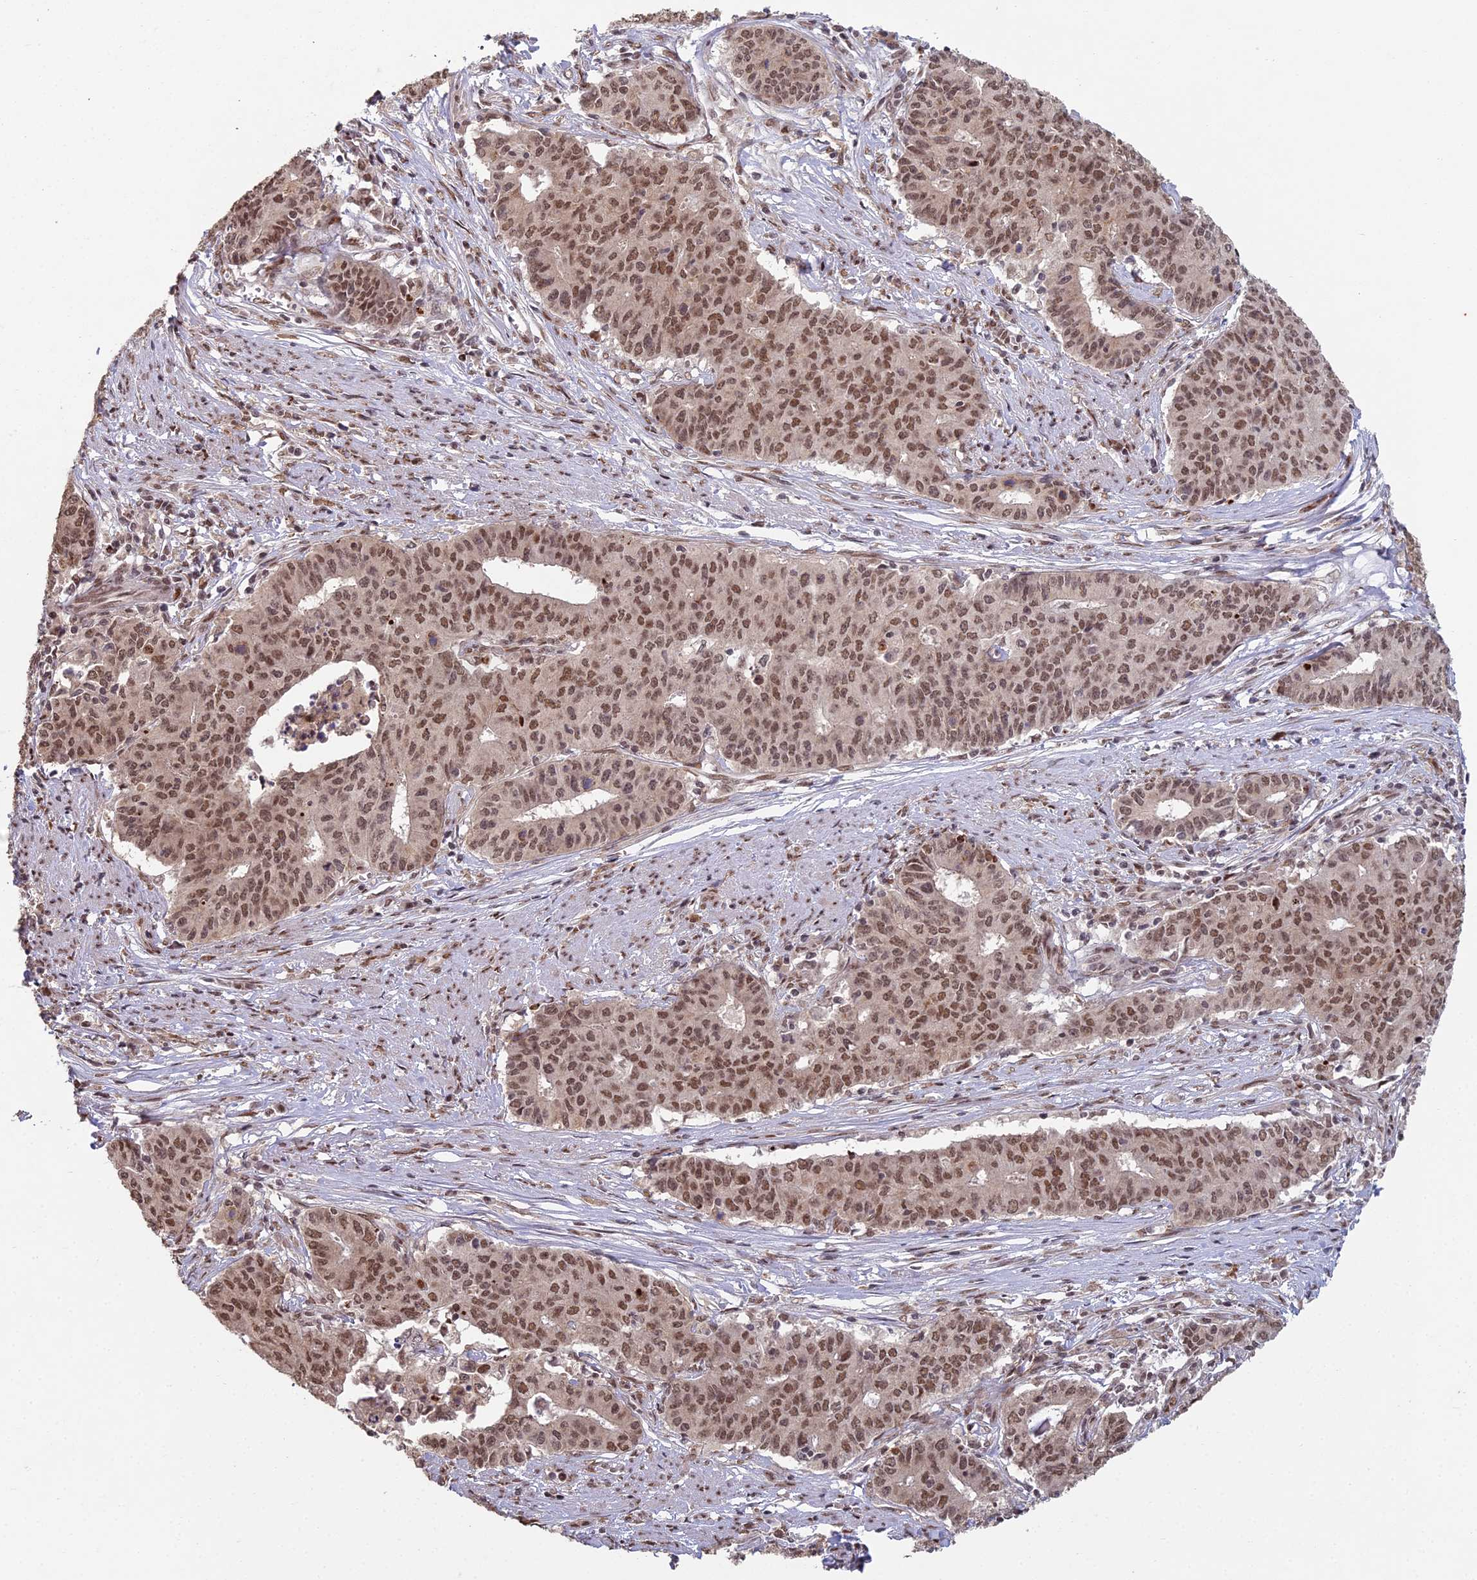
{"staining": {"intensity": "moderate", "quantity": ">75%", "location": "nuclear"}, "tissue": "endometrial cancer", "cell_type": "Tumor cells", "image_type": "cancer", "snomed": [{"axis": "morphology", "description": "Adenocarcinoma, NOS"}, {"axis": "topography", "description": "Endometrium"}], "caption": "Adenocarcinoma (endometrial) stained with immunohistochemistry reveals moderate nuclear expression in approximately >75% of tumor cells.", "gene": "ABHD17A", "patient": {"sex": "female", "age": 59}}